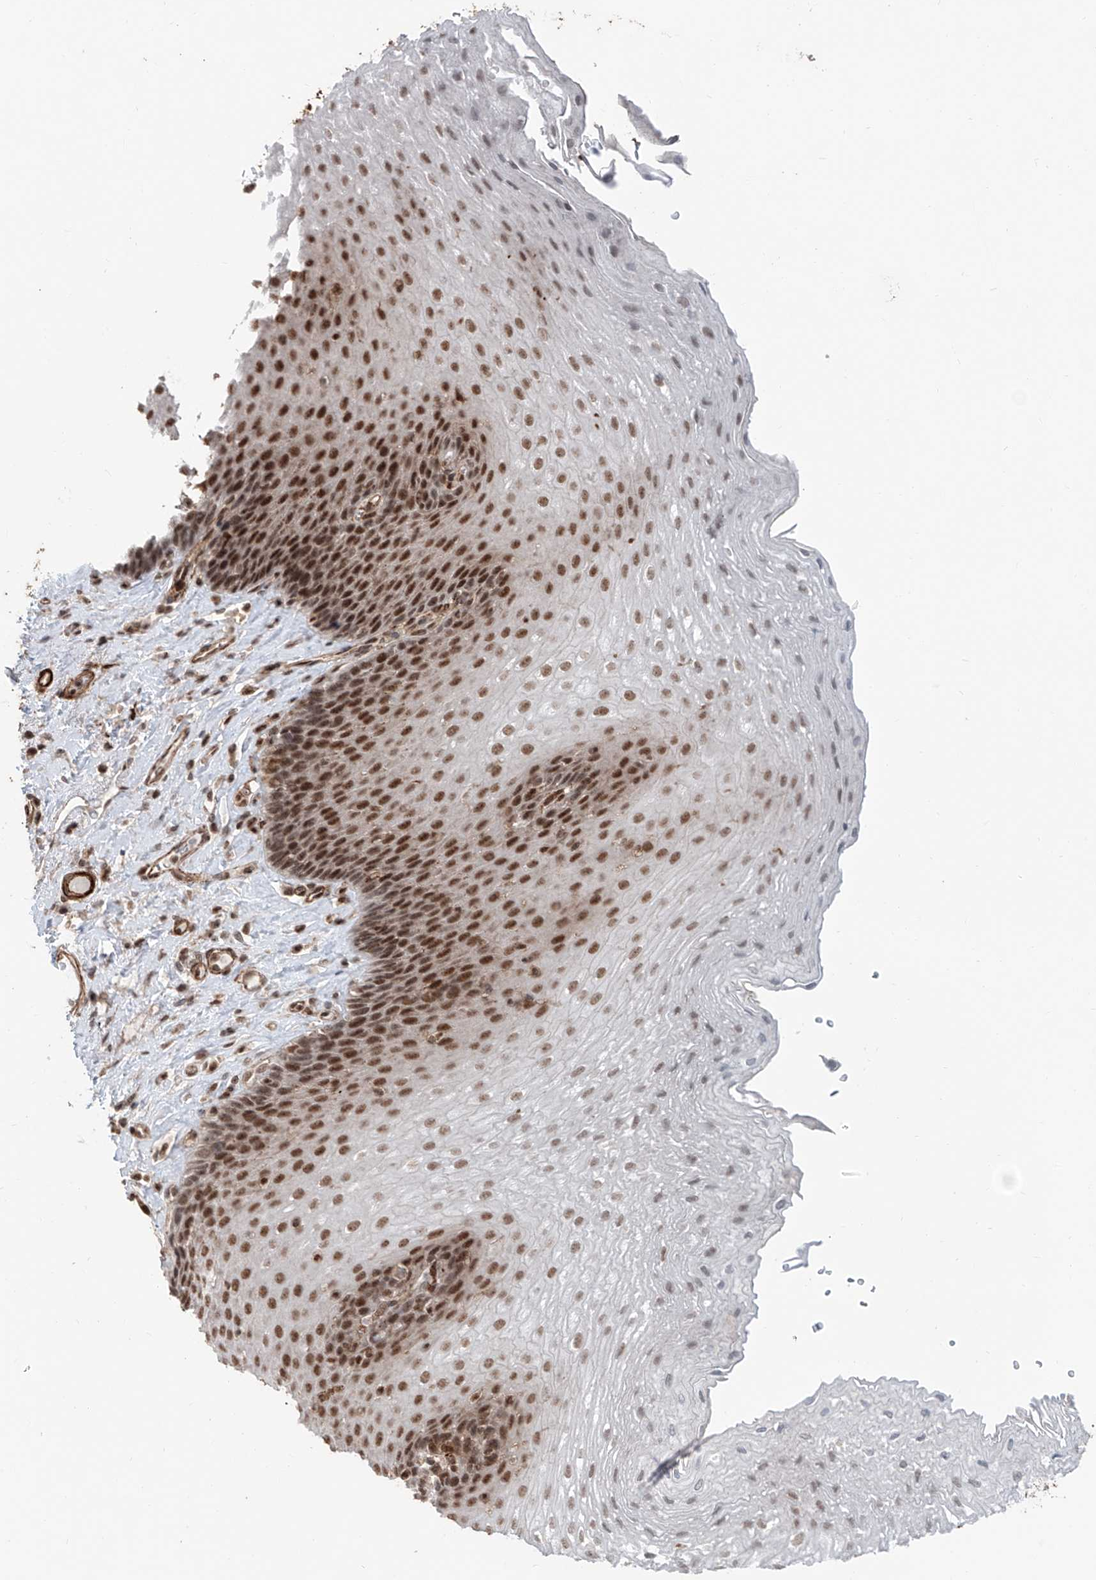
{"staining": {"intensity": "moderate", "quantity": ">75%", "location": "nuclear"}, "tissue": "esophagus", "cell_type": "Squamous epithelial cells", "image_type": "normal", "snomed": [{"axis": "morphology", "description": "Normal tissue, NOS"}, {"axis": "topography", "description": "Esophagus"}], "caption": "Immunohistochemistry (IHC) (DAB (3,3'-diaminobenzidine)) staining of unremarkable human esophagus displays moderate nuclear protein positivity in about >75% of squamous epithelial cells.", "gene": "SDE2", "patient": {"sex": "female", "age": 66}}